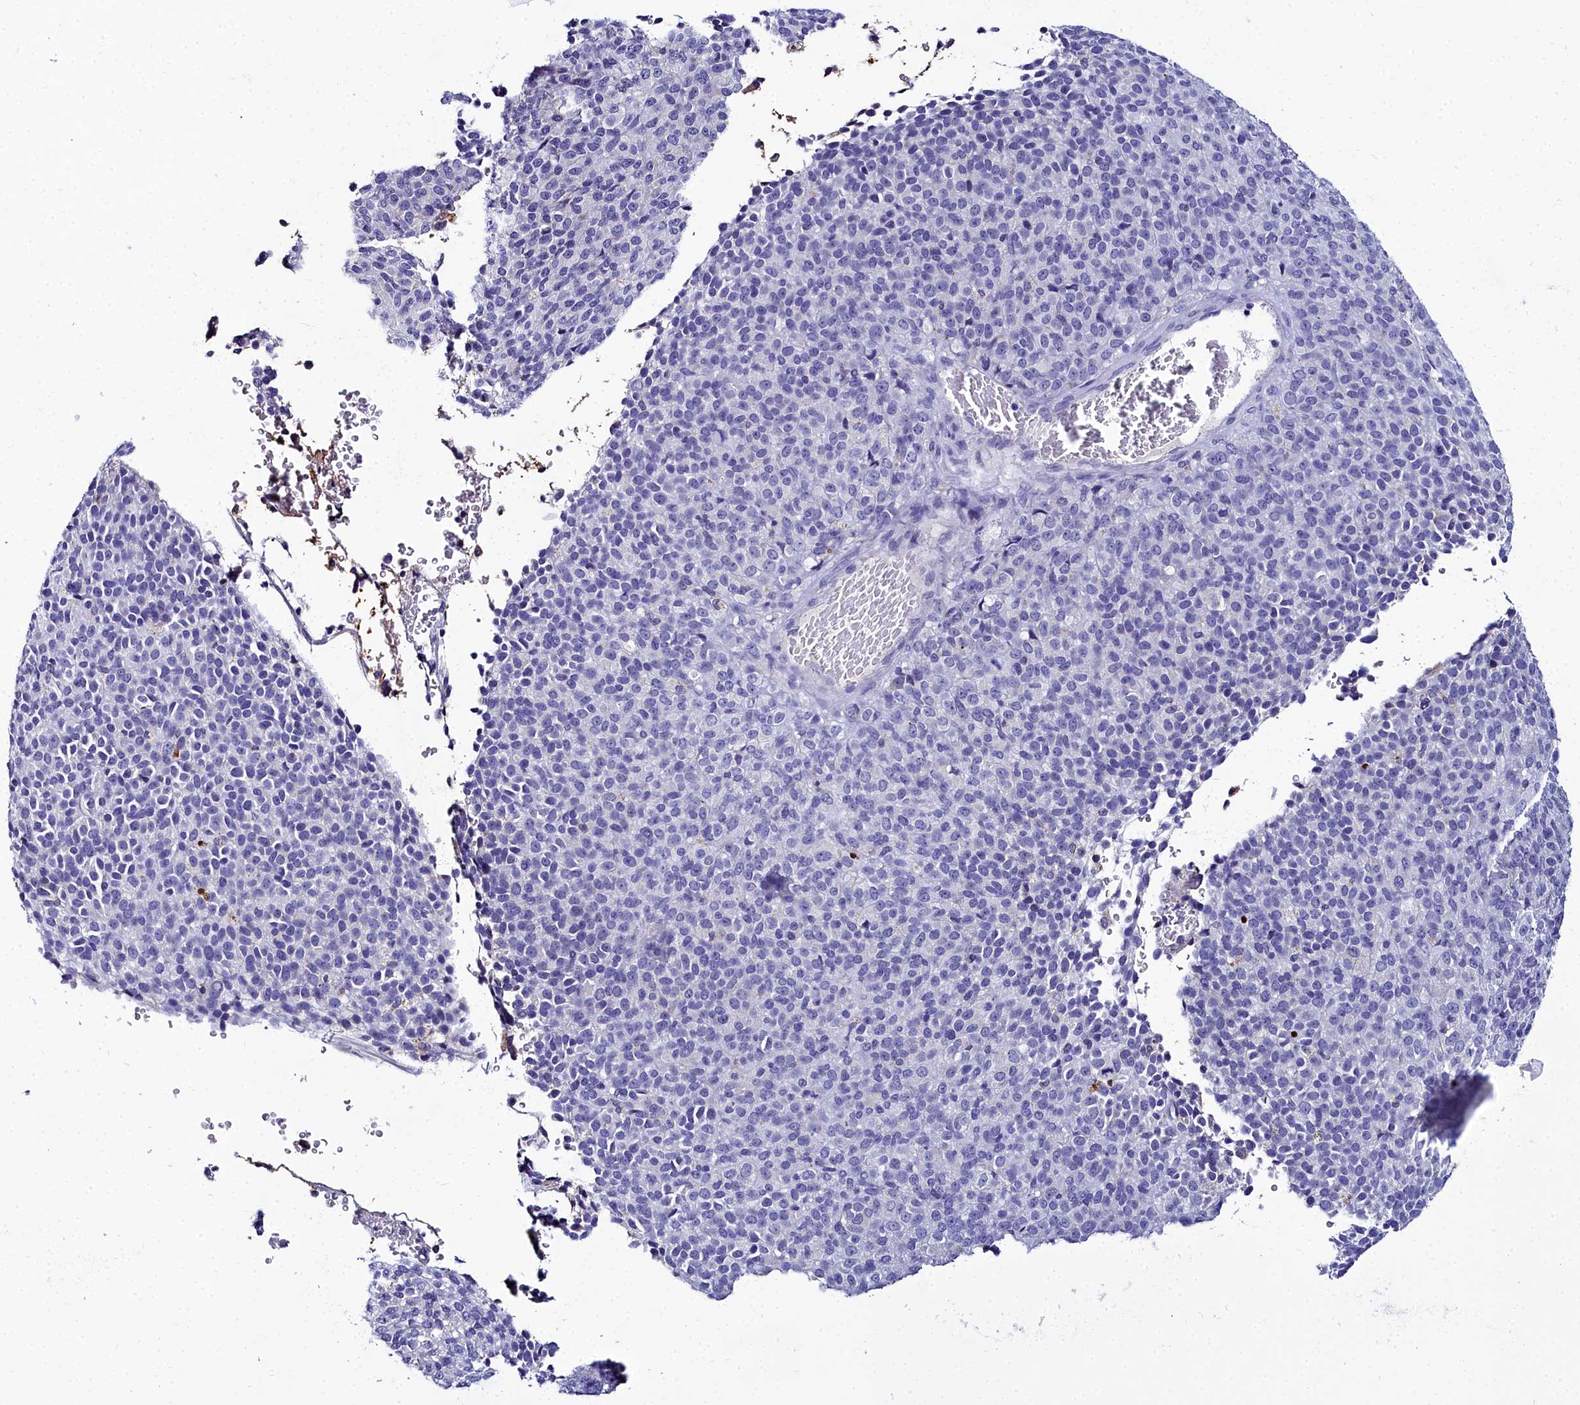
{"staining": {"intensity": "negative", "quantity": "none", "location": "none"}, "tissue": "melanoma", "cell_type": "Tumor cells", "image_type": "cancer", "snomed": [{"axis": "morphology", "description": "Malignant melanoma, Metastatic site"}, {"axis": "topography", "description": "Brain"}], "caption": "This photomicrograph is of malignant melanoma (metastatic site) stained with immunohistochemistry to label a protein in brown with the nuclei are counter-stained blue. There is no positivity in tumor cells.", "gene": "ELAPOR2", "patient": {"sex": "female", "age": 56}}